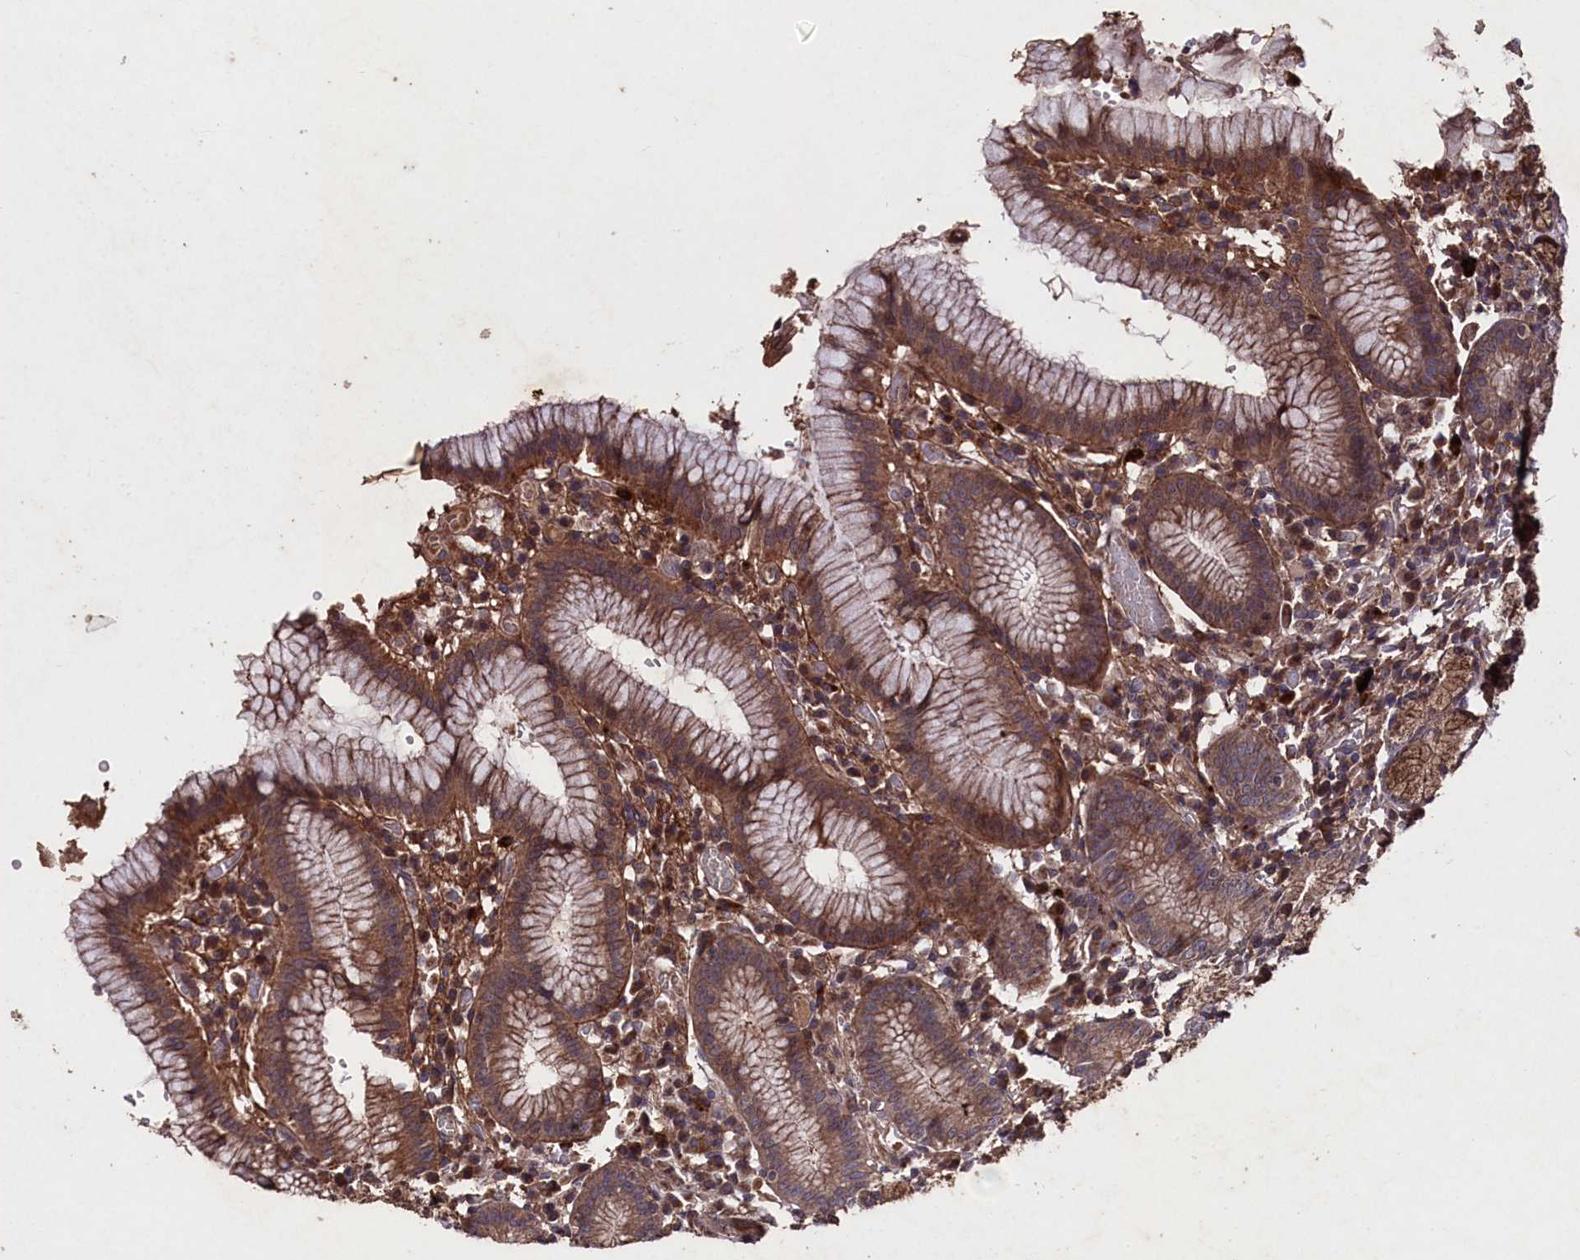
{"staining": {"intensity": "moderate", "quantity": ">75%", "location": "cytoplasmic/membranous"}, "tissue": "stomach", "cell_type": "Glandular cells", "image_type": "normal", "snomed": [{"axis": "morphology", "description": "Normal tissue, NOS"}, {"axis": "topography", "description": "Stomach"}], "caption": "Immunohistochemistry (IHC) histopathology image of benign human stomach stained for a protein (brown), which shows medium levels of moderate cytoplasmic/membranous staining in about >75% of glandular cells.", "gene": "MYO1H", "patient": {"sex": "male", "age": 55}}